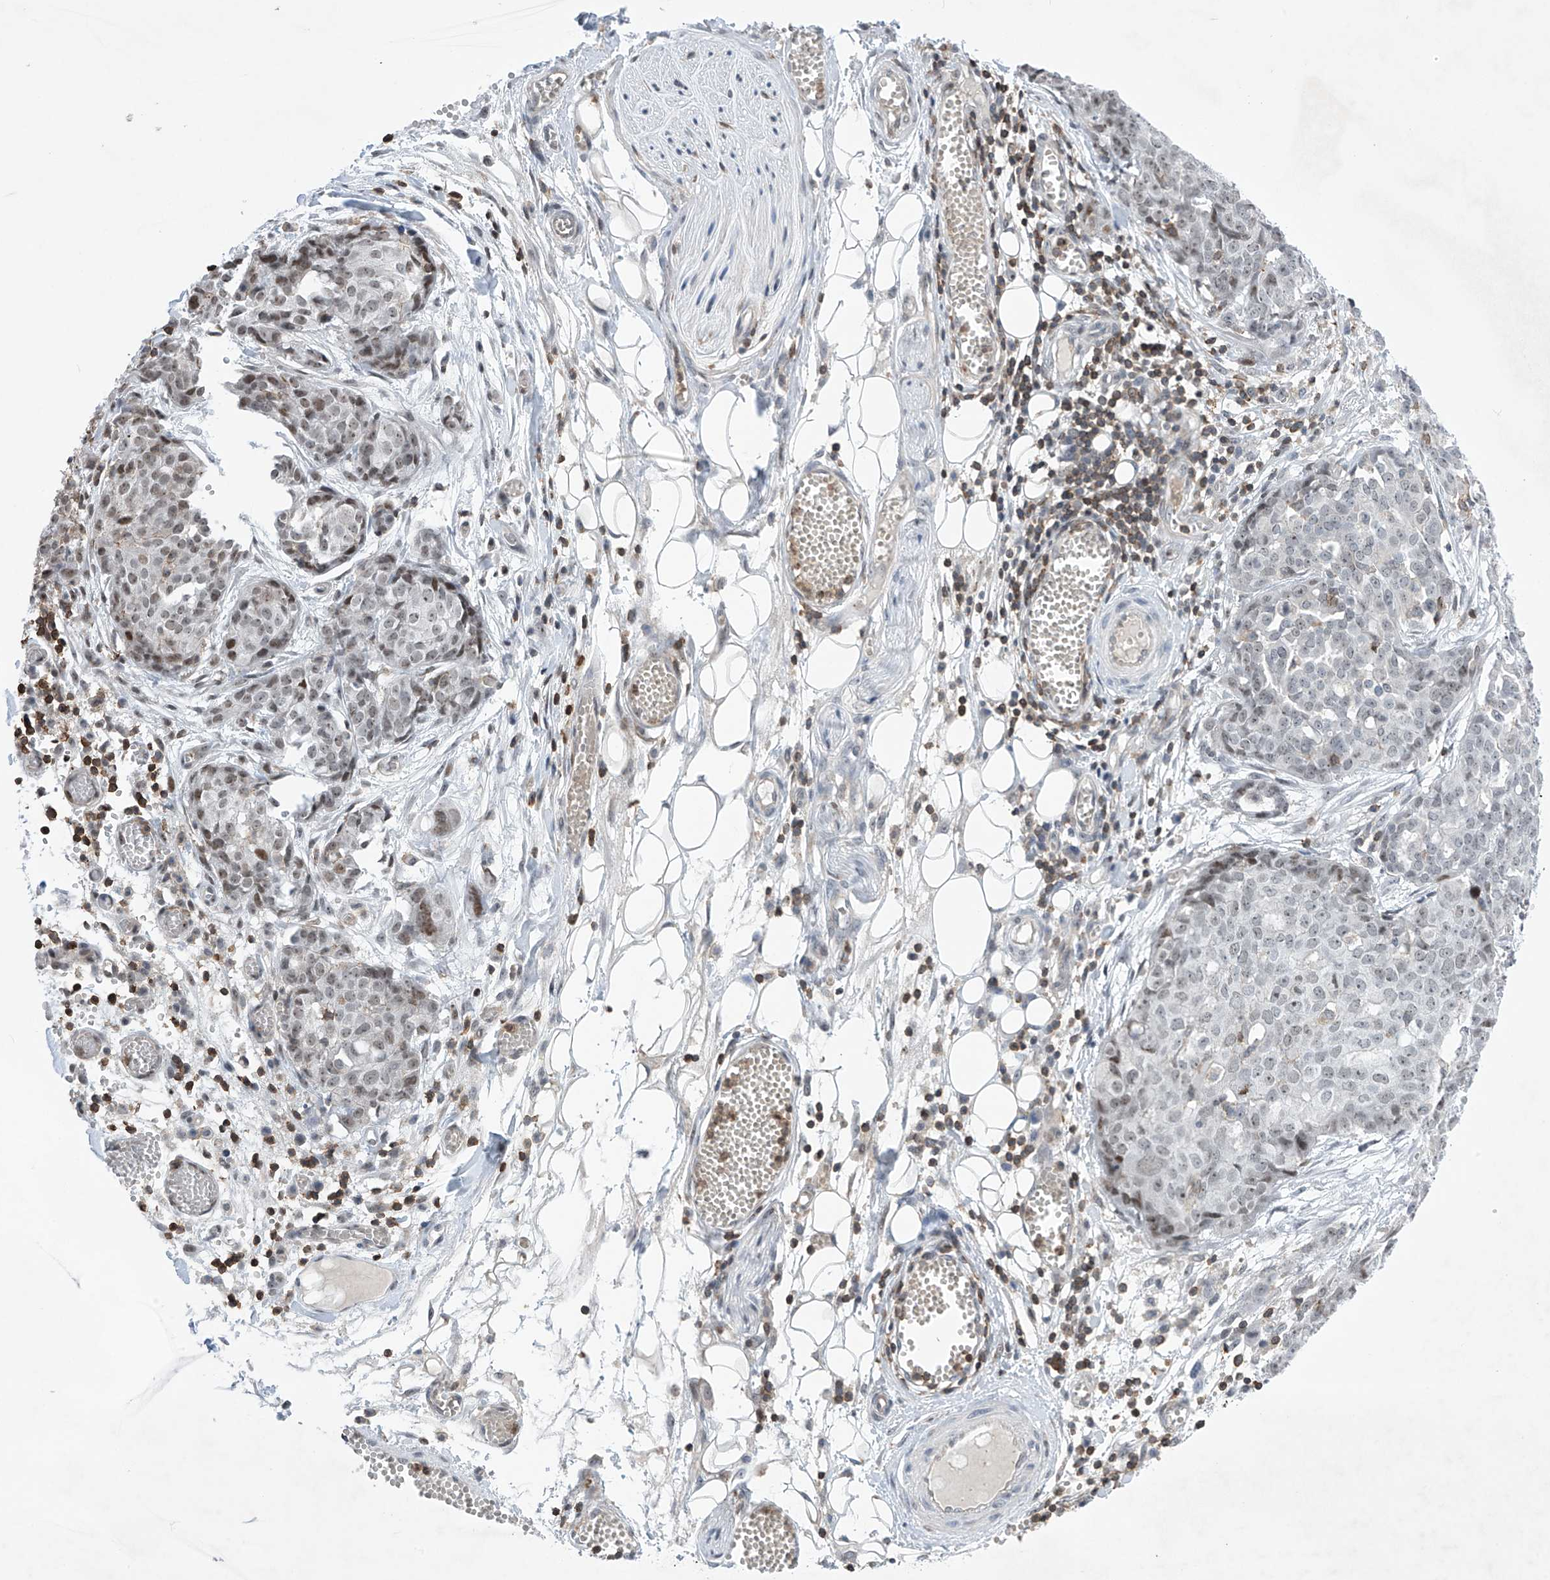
{"staining": {"intensity": "weak", "quantity": "25%-75%", "location": "nuclear"}, "tissue": "ovarian cancer", "cell_type": "Tumor cells", "image_type": "cancer", "snomed": [{"axis": "morphology", "description": "Cystadenocarcinoma, serous, NOS"}, {"axis": "topography", "description": "Soft tissue"}, {"axis": "topography", "description": "Ovary"}], "caption": "Immunohistochemistry of serous cystadenocarcinoma (ovarian) shows low levels of weak nuclear staining in approximately 25%-75% of tumor cells. (DAB = brown stain, brightfield microscopy at high magnification).", "gene": "MSL3", "patient": {"sex": "female", "age": 57}}